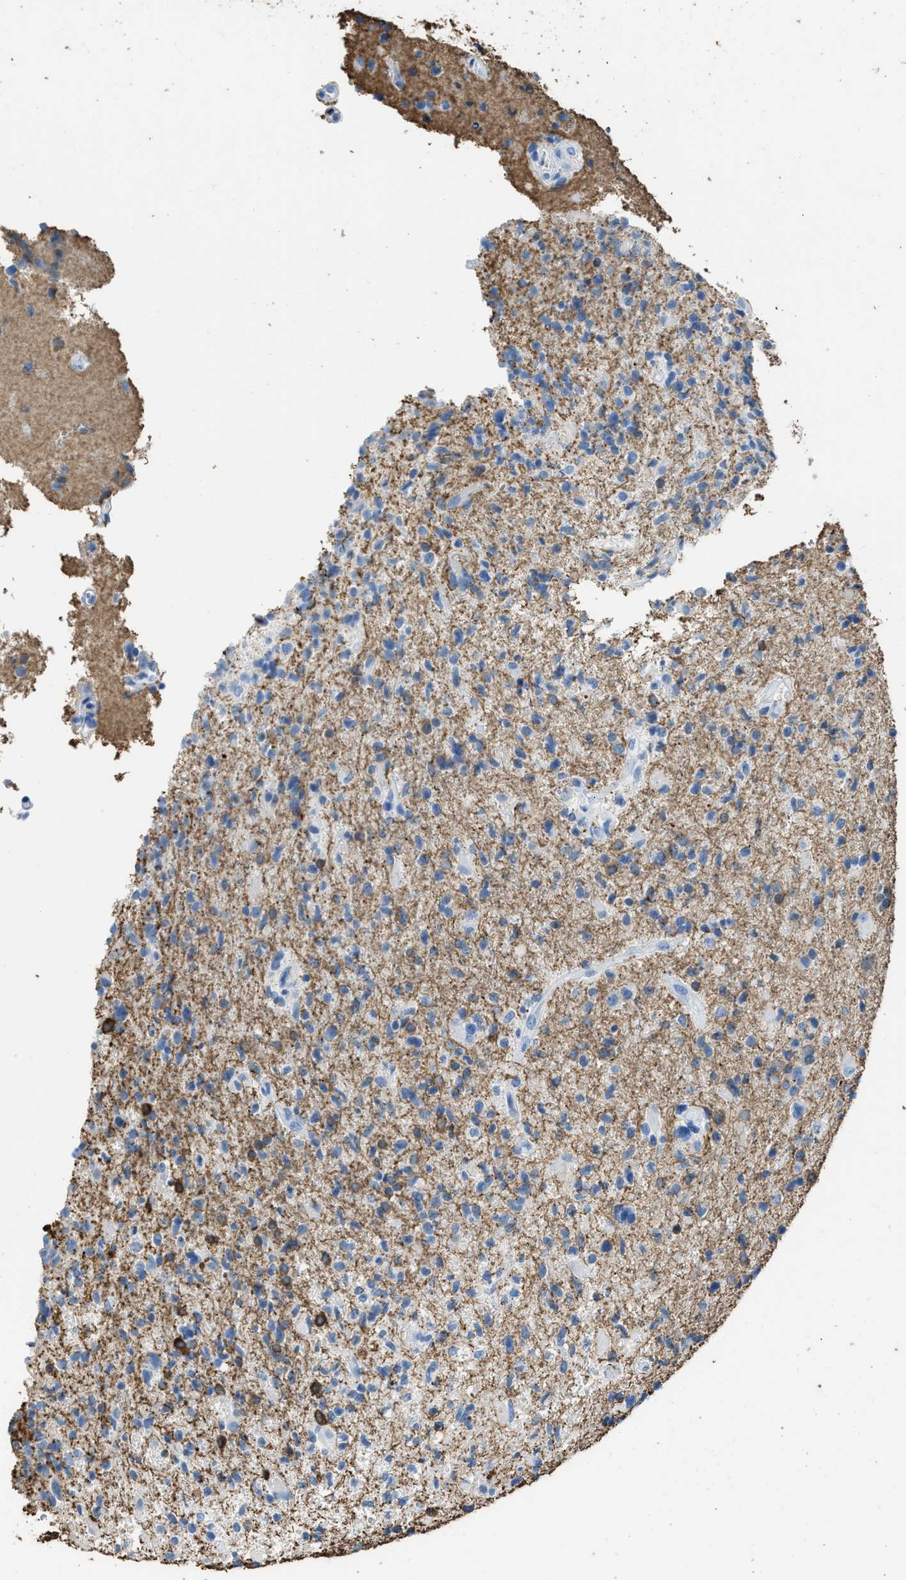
{"staining": {"intensity": "moderate", "quantity": "<25%", "location": "cytoplasmic/membranous"}, "tissue": "glioma", "cell_type": "Tumor cells", "image_type": "cancer", "snomed": [{"axis": "morphology", "description": "Glioma, malignant, High grade"}, {"axis": "topography", "description": "Brain"}], "caption": "Immunohistochemical staining of malignant glioma (high-grade) exhibits moderate cytoplasmic/membranous protein expression in approximately <25% of tumor cells. Using DAB (brown) and hematoxylin (blue) stains, captured at high magnification using brightfield microscopy.", "gene": "FAIM2", "patient": {"sex": "male", "age": 72}}